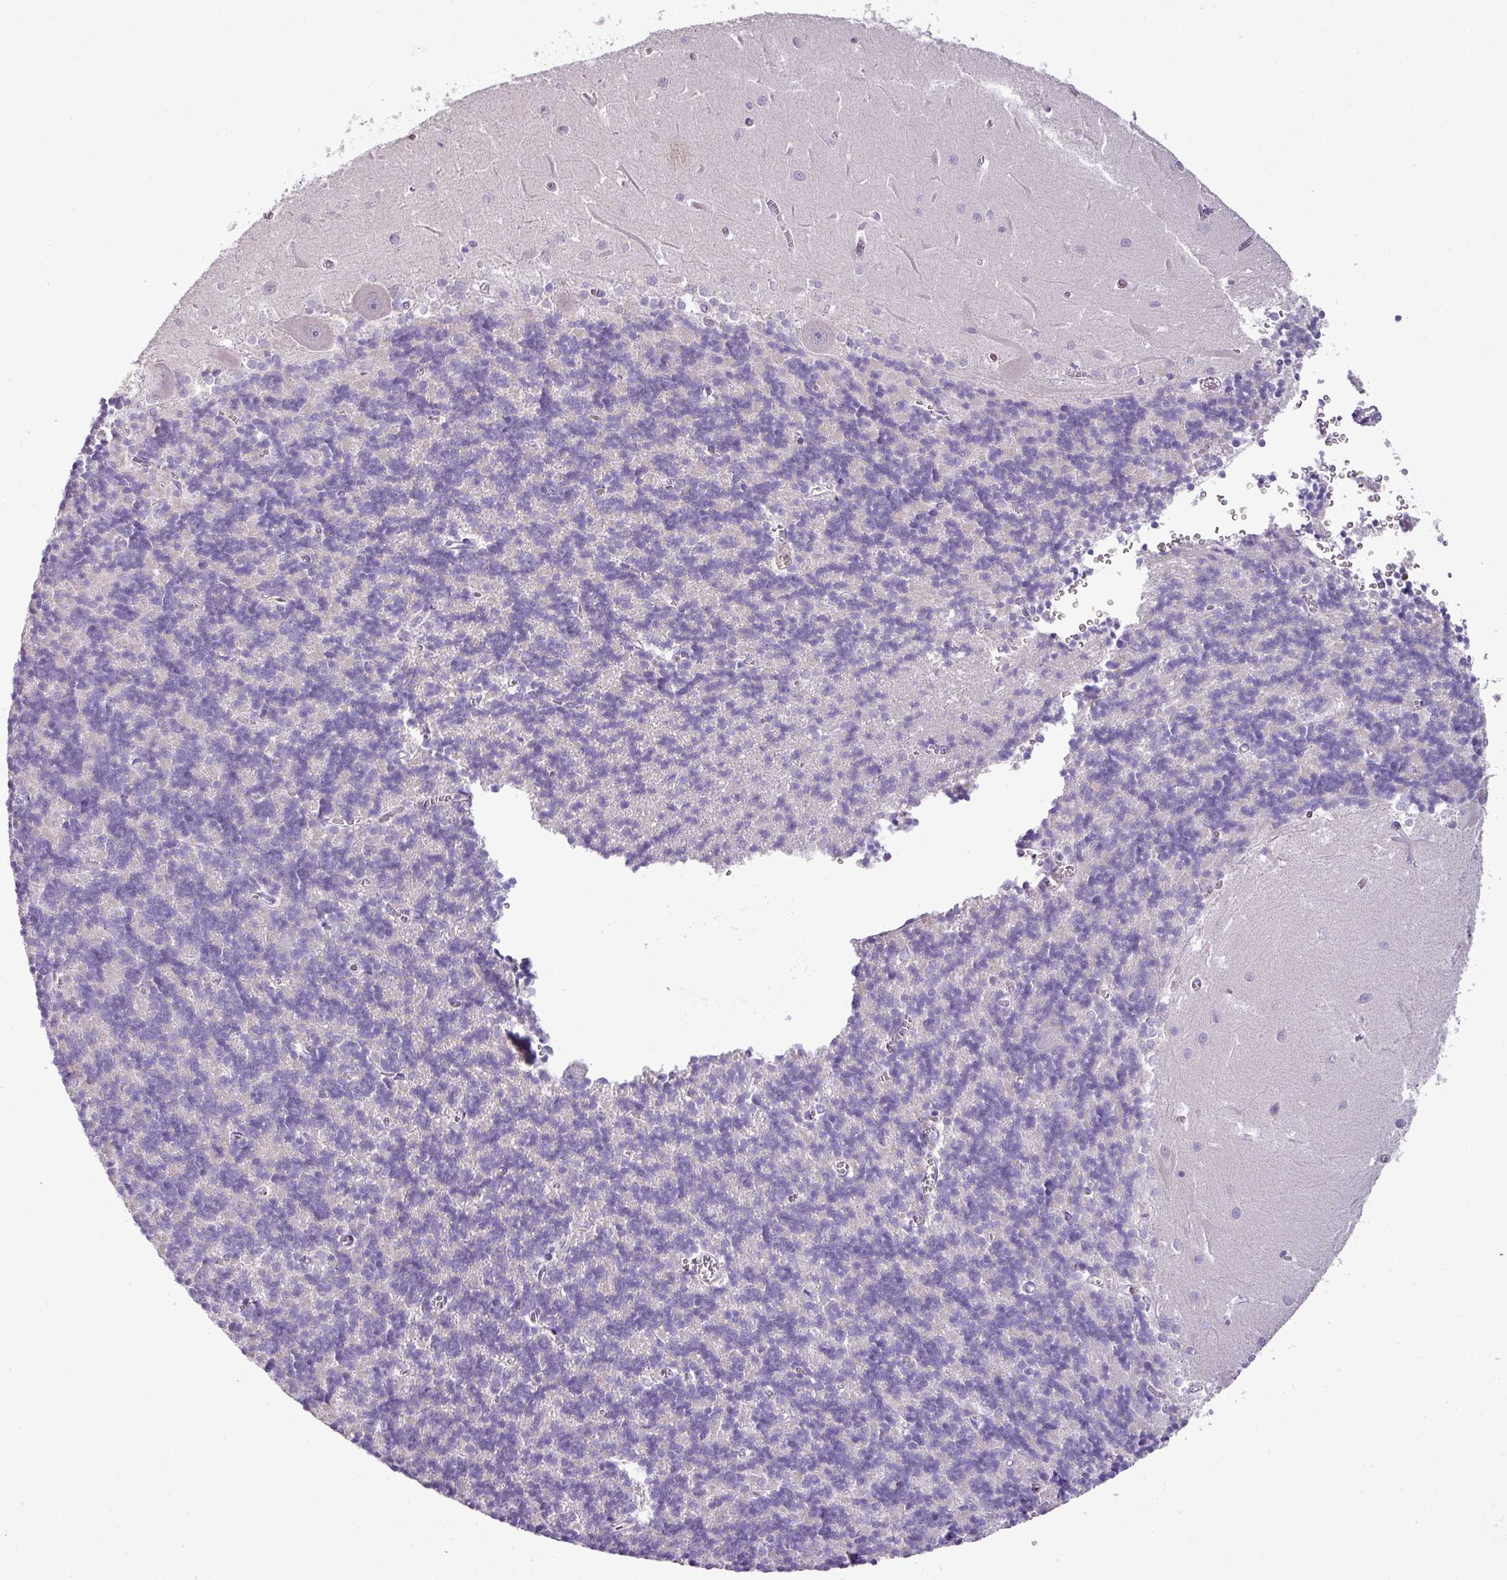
{"staining": {"intensity": "weak", "quantity": "<25%", "location": "cytoplasmic/membranous"}, "tissue": "cerebellum", "cell_type": "Cells in granular layer", "image_type": "normal", "snomed": [{"axis": "morphology", "description": "Normal tissue, NOS"}, {"axis": "topography", "description": "Cerebellum"}], "caption": "This is a micrograph of immunohistochemistry (IHC) staining of benign cerebellum, which shows no expression in cells in granular layer.", "gene": "BRINP2", "patient": {"sex": "male", "age": 37}}